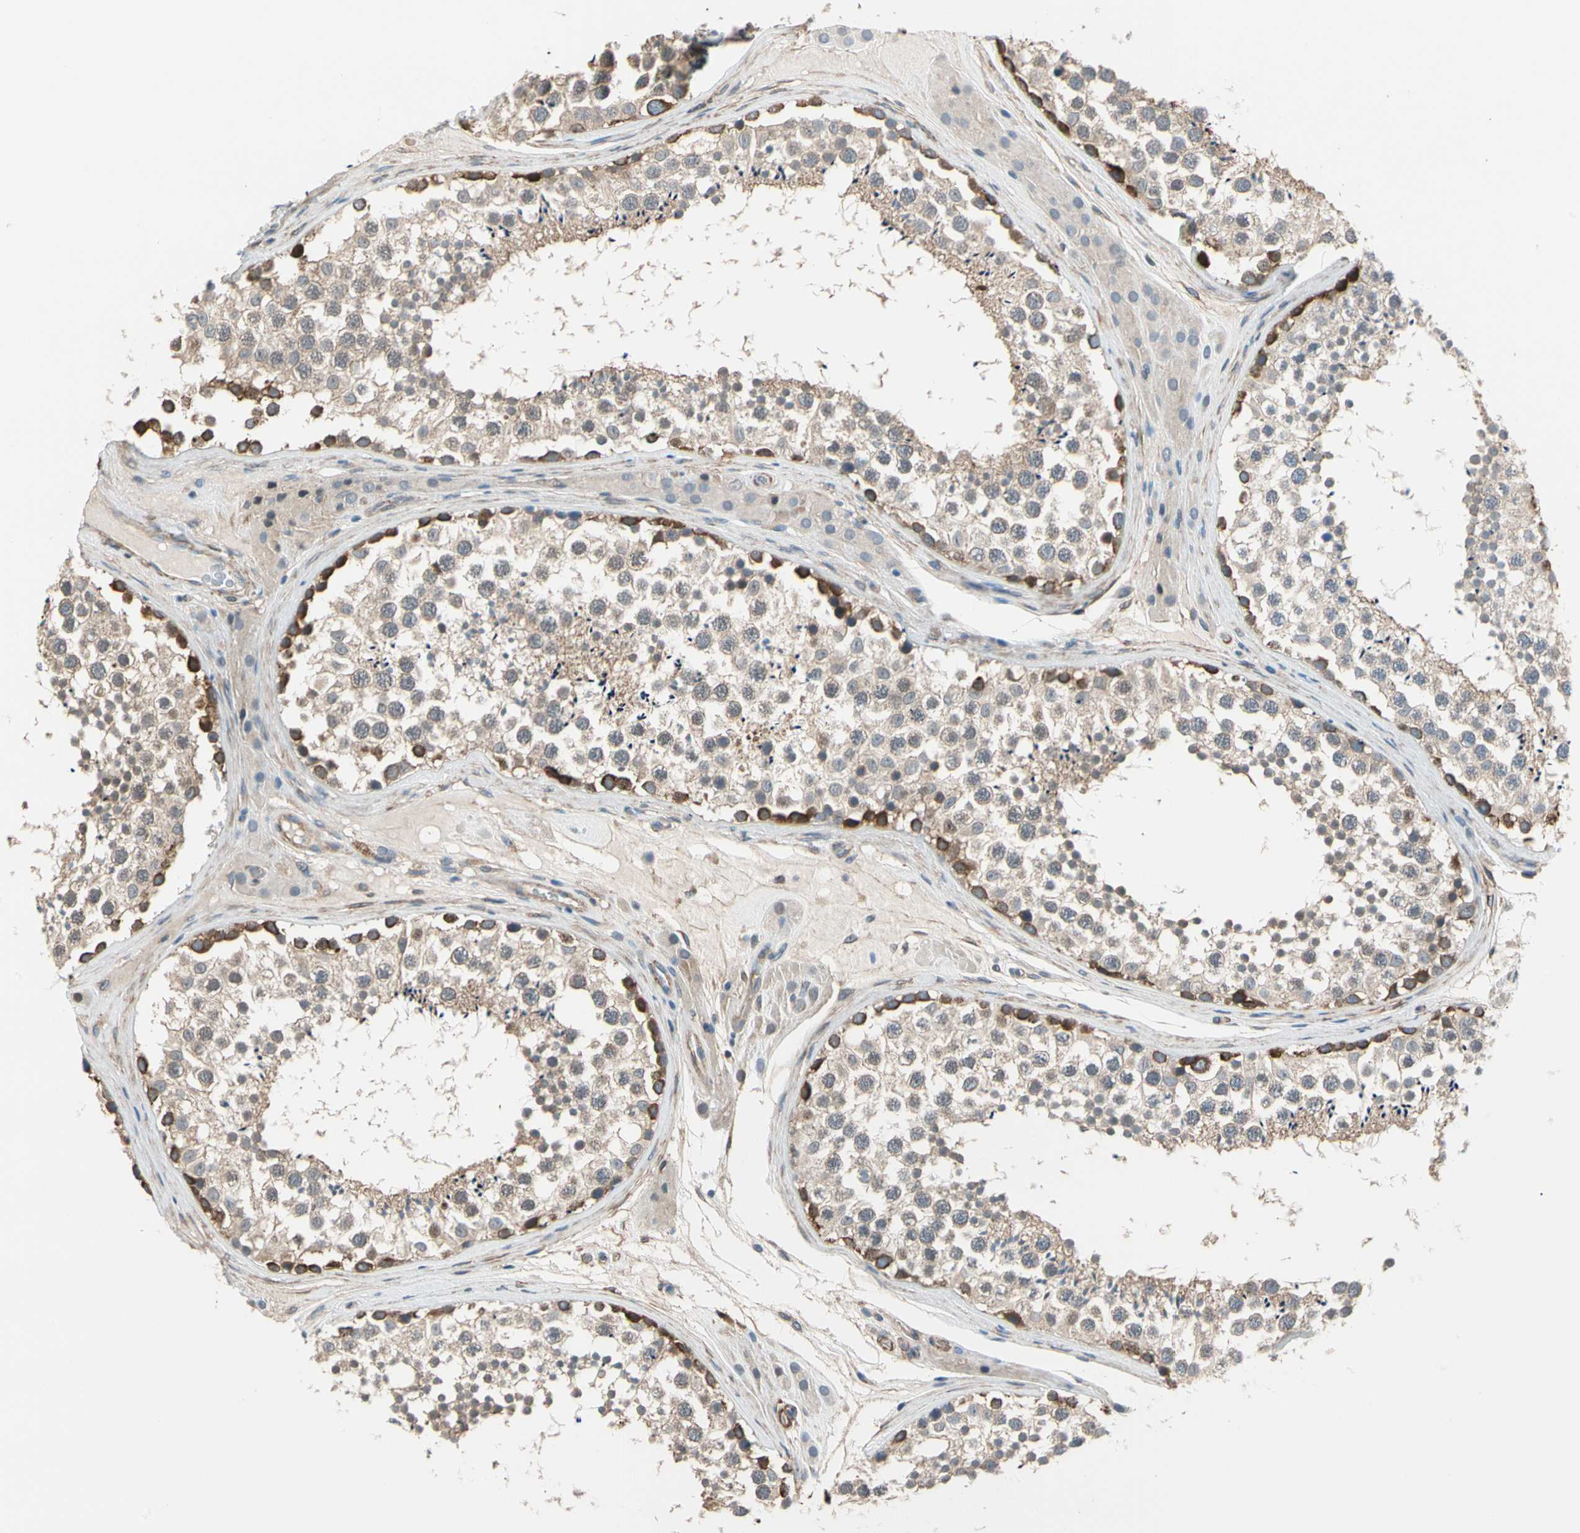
{"staining": {"intensity": "strong", "quantity": ">75%", "location": "cytoplasmic/membranous"}, "tissue": "testis", "cell_type": "Cells in seminiferous ducts", "image_type": "normal", "snomed": [{"axis": "morphology", "description": "Normal tissue, NOS"}, {"axis": "topography", "description": "Testis"}], "caption": "This histopathology image displays IHC staining of benign human testis, with high strong cytoplasmic/membranous positivity in approximately >75% of cells in seminiferous ducts.", "gene": "LIMK2", "patient": {"sex": "male", "age": 46}}